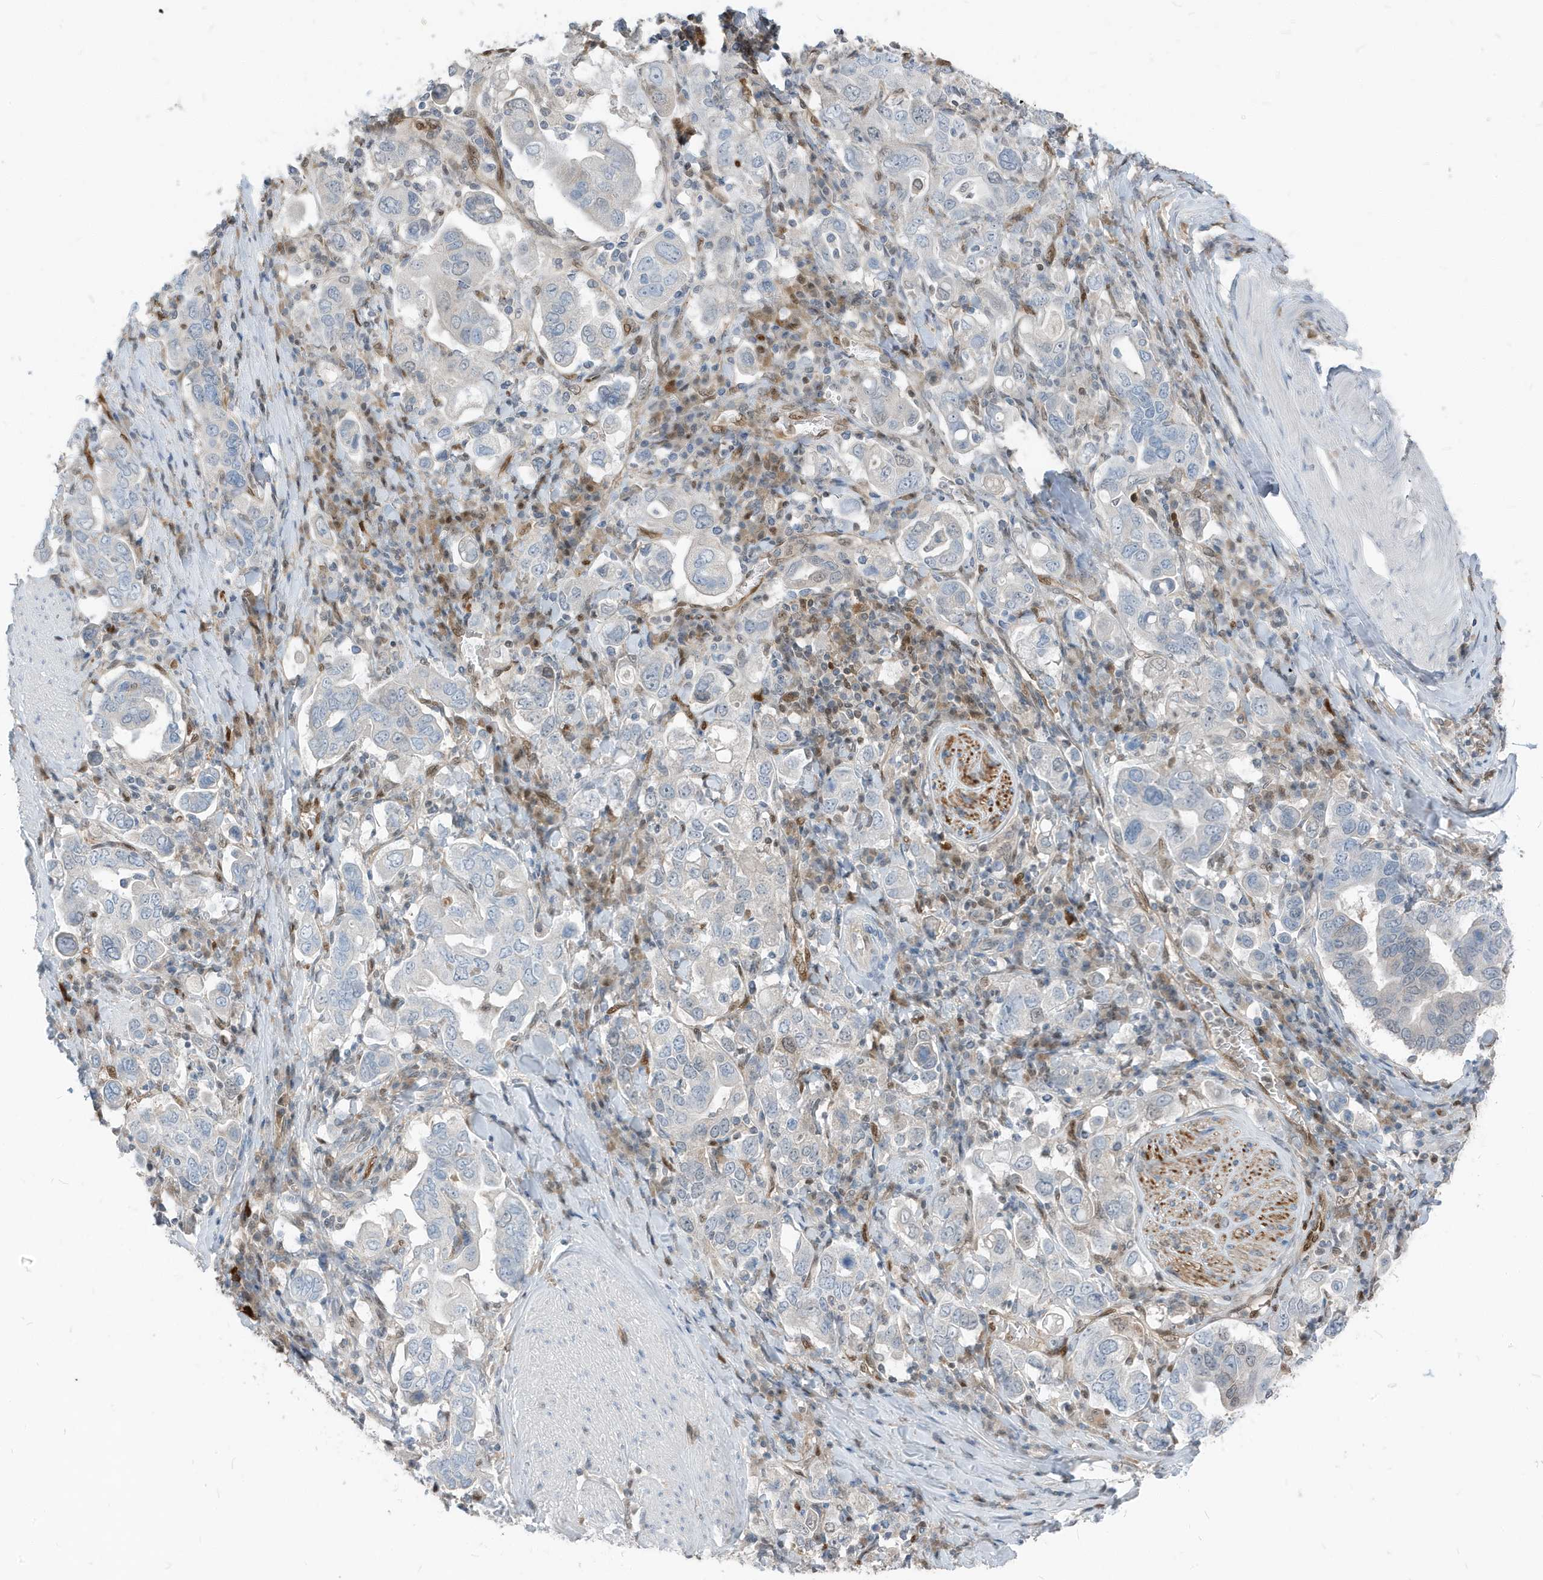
{"staining": {"intensity": "negative", "quantity": "none", "location": "none"}, "tissue": "stomach cancer", "cell_type": "Tumor cells", "image_type": "cancer", "snomed": [{"axis": "morphology", "description": "Adenocarcinoma, NOS"}, {"axis": "topography", "description": "Stomach, upper"}], "caption": "A histopathology image of human stomach cancer is negative for staining in tumor cells. The staining is performed using DAB (3,3'-diaminobenzidine) brown chromogen with nuclei counter-stained in using hematoxylin.", "gene": "NCOA7", "patient": {"sex": "male", "age": 62}}